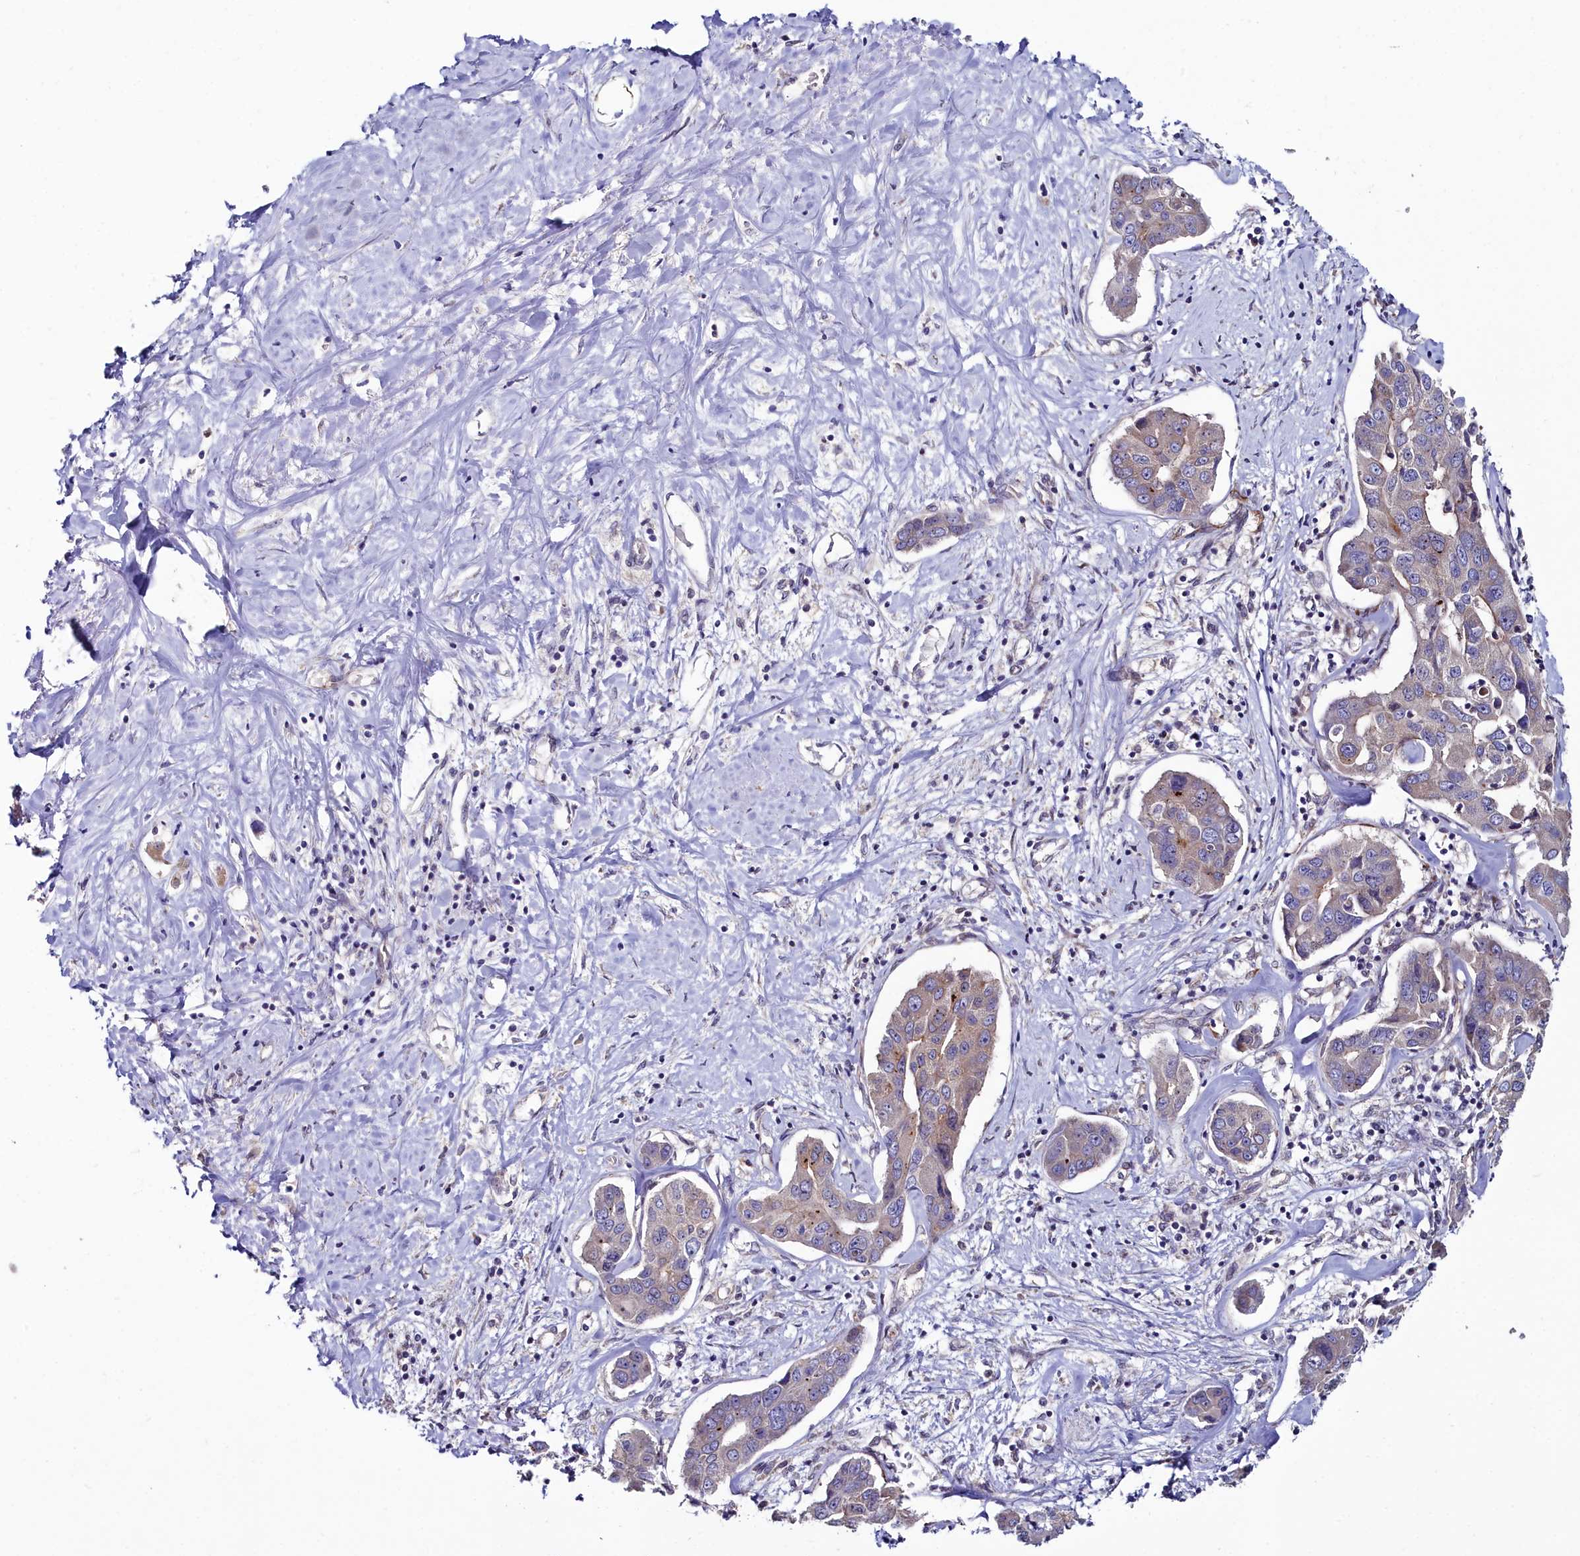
{"staining": {"intensity": "weak", "quantity": "<25%", "location": "cytoplasmic/membranous"}, "tissue": "liver cancer", "cell_type": "Tumor cells", "image_type": "cancer", "snomed": [{"axis": "morphology", "description": "Cholangiocarcinoma"}, {"axis": "topography", "description": "Liver"}], "caption": "Tumor cells are negative for brown protein staining in liver cancer.", "gene": "C4orf19", "patient": {"sex": "male", "age": 59}}